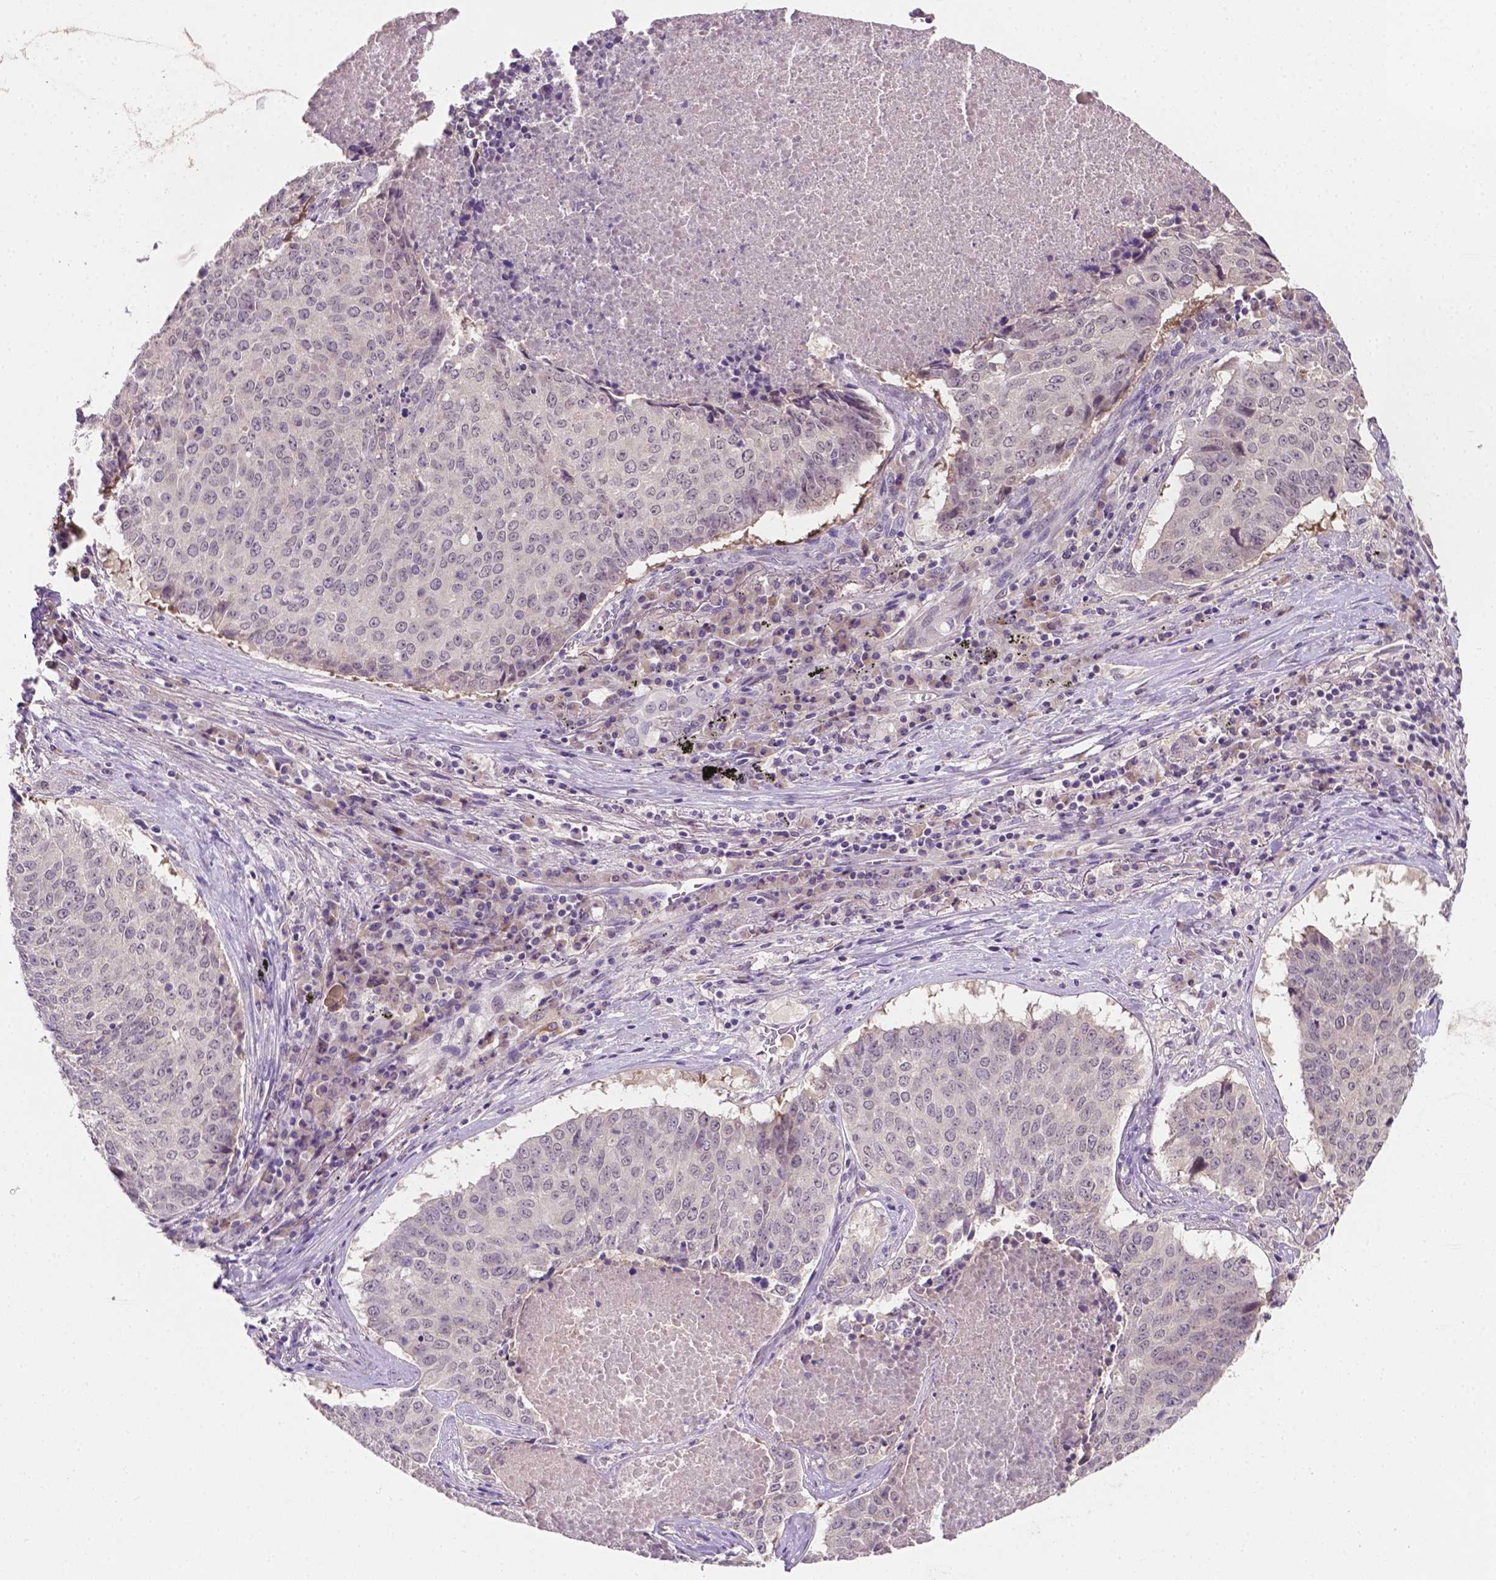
{"staining": {"intensity": "negative", "quantity": "none", "location": "none"}, "tissue": "lung cancer", "cell_type": "Tumor cells", "image_type": "cancer", "snomed": [{"axis": "morphology", "description": "Normal tissue, NOS"}, {"axis": "morphology", "description": "Squamous cell carcinoma, NOS"}, {"axis": "topography", "description": "Bronchus"}, {"axis": "topography", "description": "Lung"}], "caption": "Tumor cells are negative for protein expression in human lung squamous cell carcinoma.", "gene": "MROH6", "patient": {"sex": "male", "age": 64}}